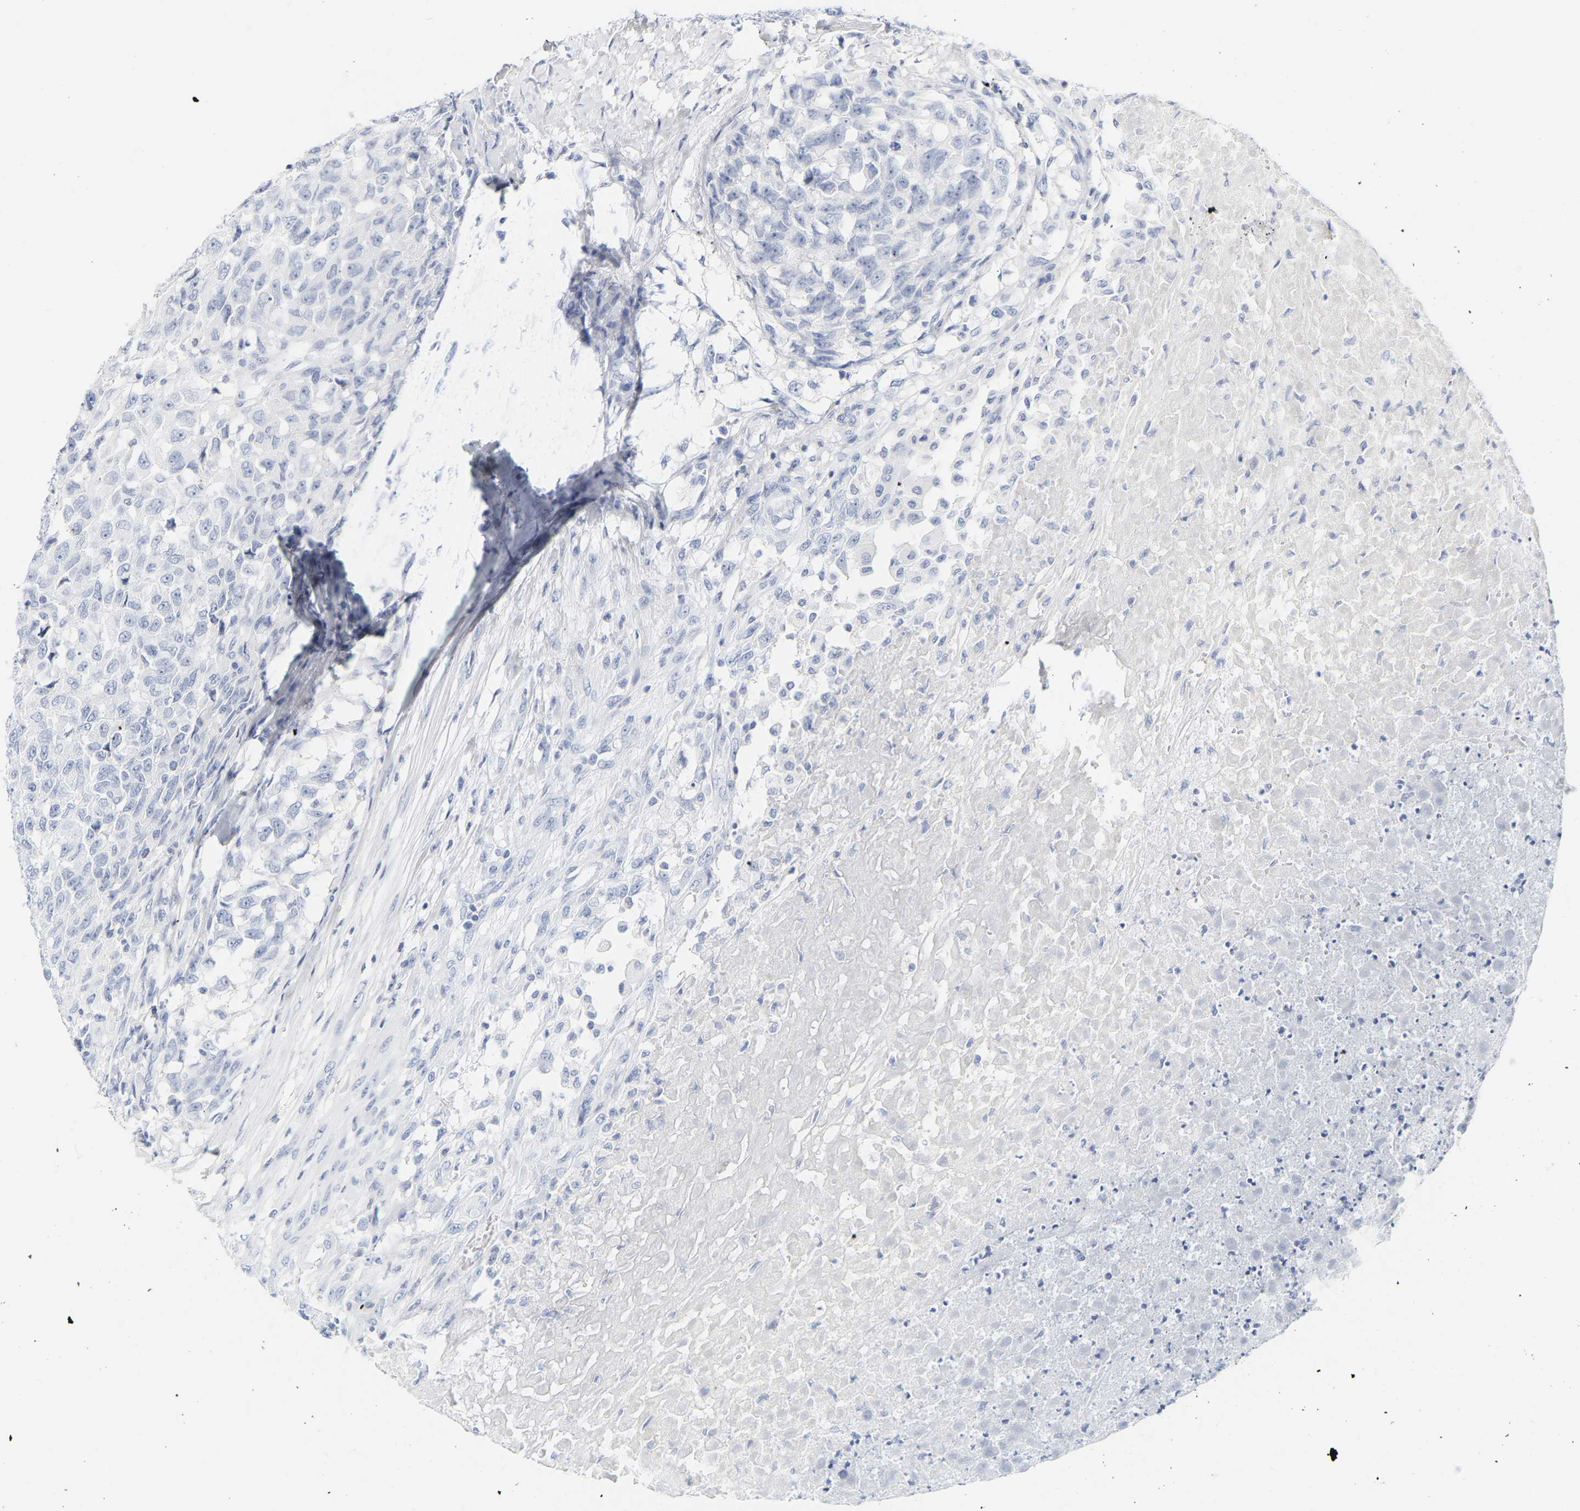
{"staining": {"intensity": "negative", "quantity": "none", "location": "none"}, "tissue": "testis cancer", "cell_type": "Tumor cells", "image_type": "cancer", "snomed": [{"axis": "morphology", "description": "Seminoma, NOS"}, {"axis": "topography", "description": "Testis"}], "caption": "Immunohistochemistry of human testis seminoma reveals no positivity in tumor cells.", "gene": "GNAS", "patient": {"sex": "male", "age": 59}}